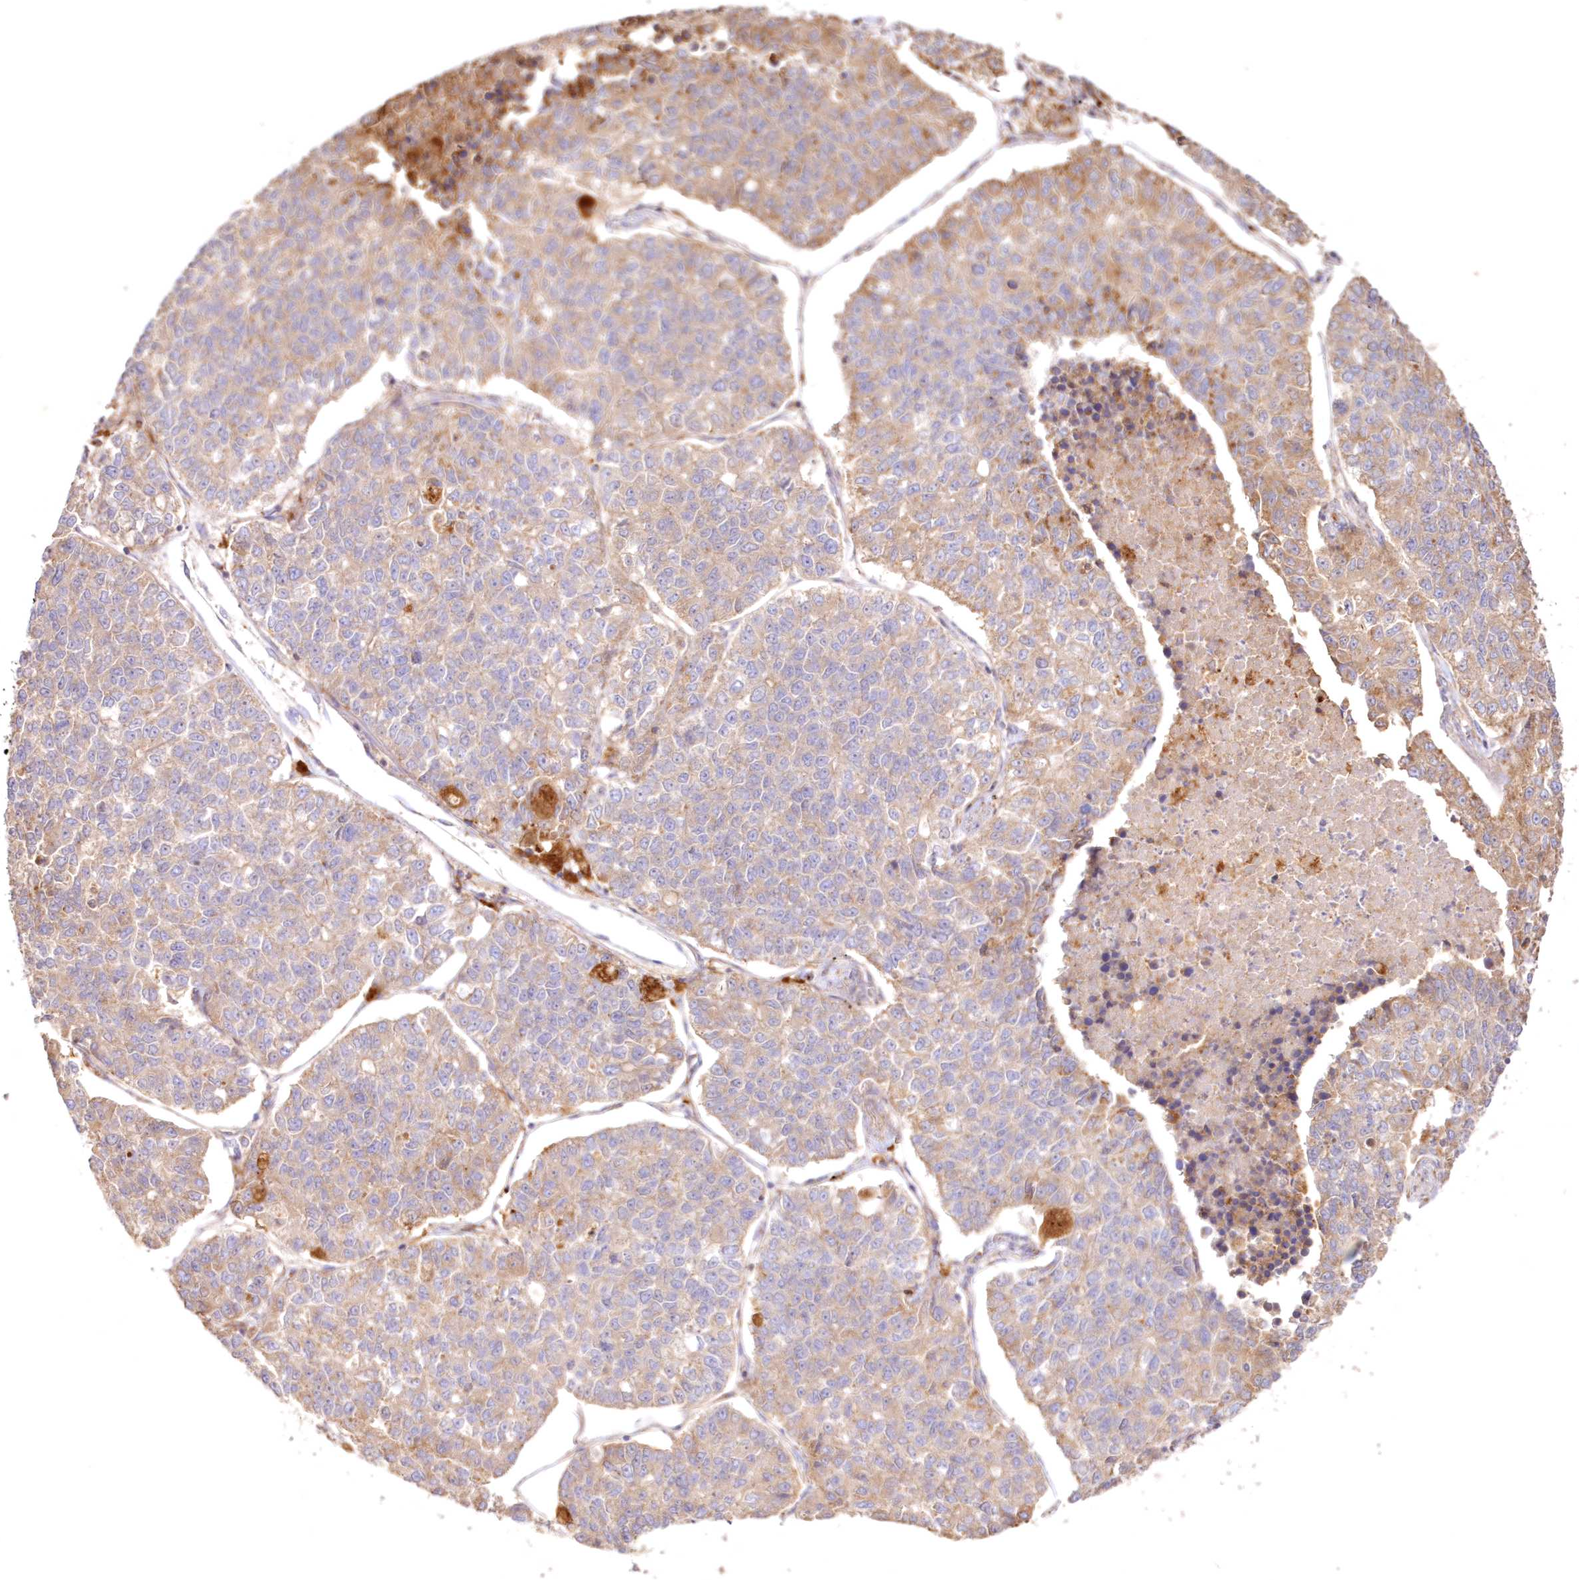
{"staining": {"intensity": "weak", "quantity": ">75%", "location": "cytoplasmic/membranous"}, "tissue": "lung cancer", "cell_type": "Tumor cells", "image_type": "cancer", "snomed": [{"axis": "morphology", "description": "Adenocarcinoma, NOS"}, {"axis": "topography", "description": "Lung"}], "caption": "Brown immunohistochemical staining in lung adenocarcinoma shows weak cytoplasmic/membranous expression in about >75% of tumor cells.", "gene": "DDO", "patient": {"sex": "male", "age": 49}}